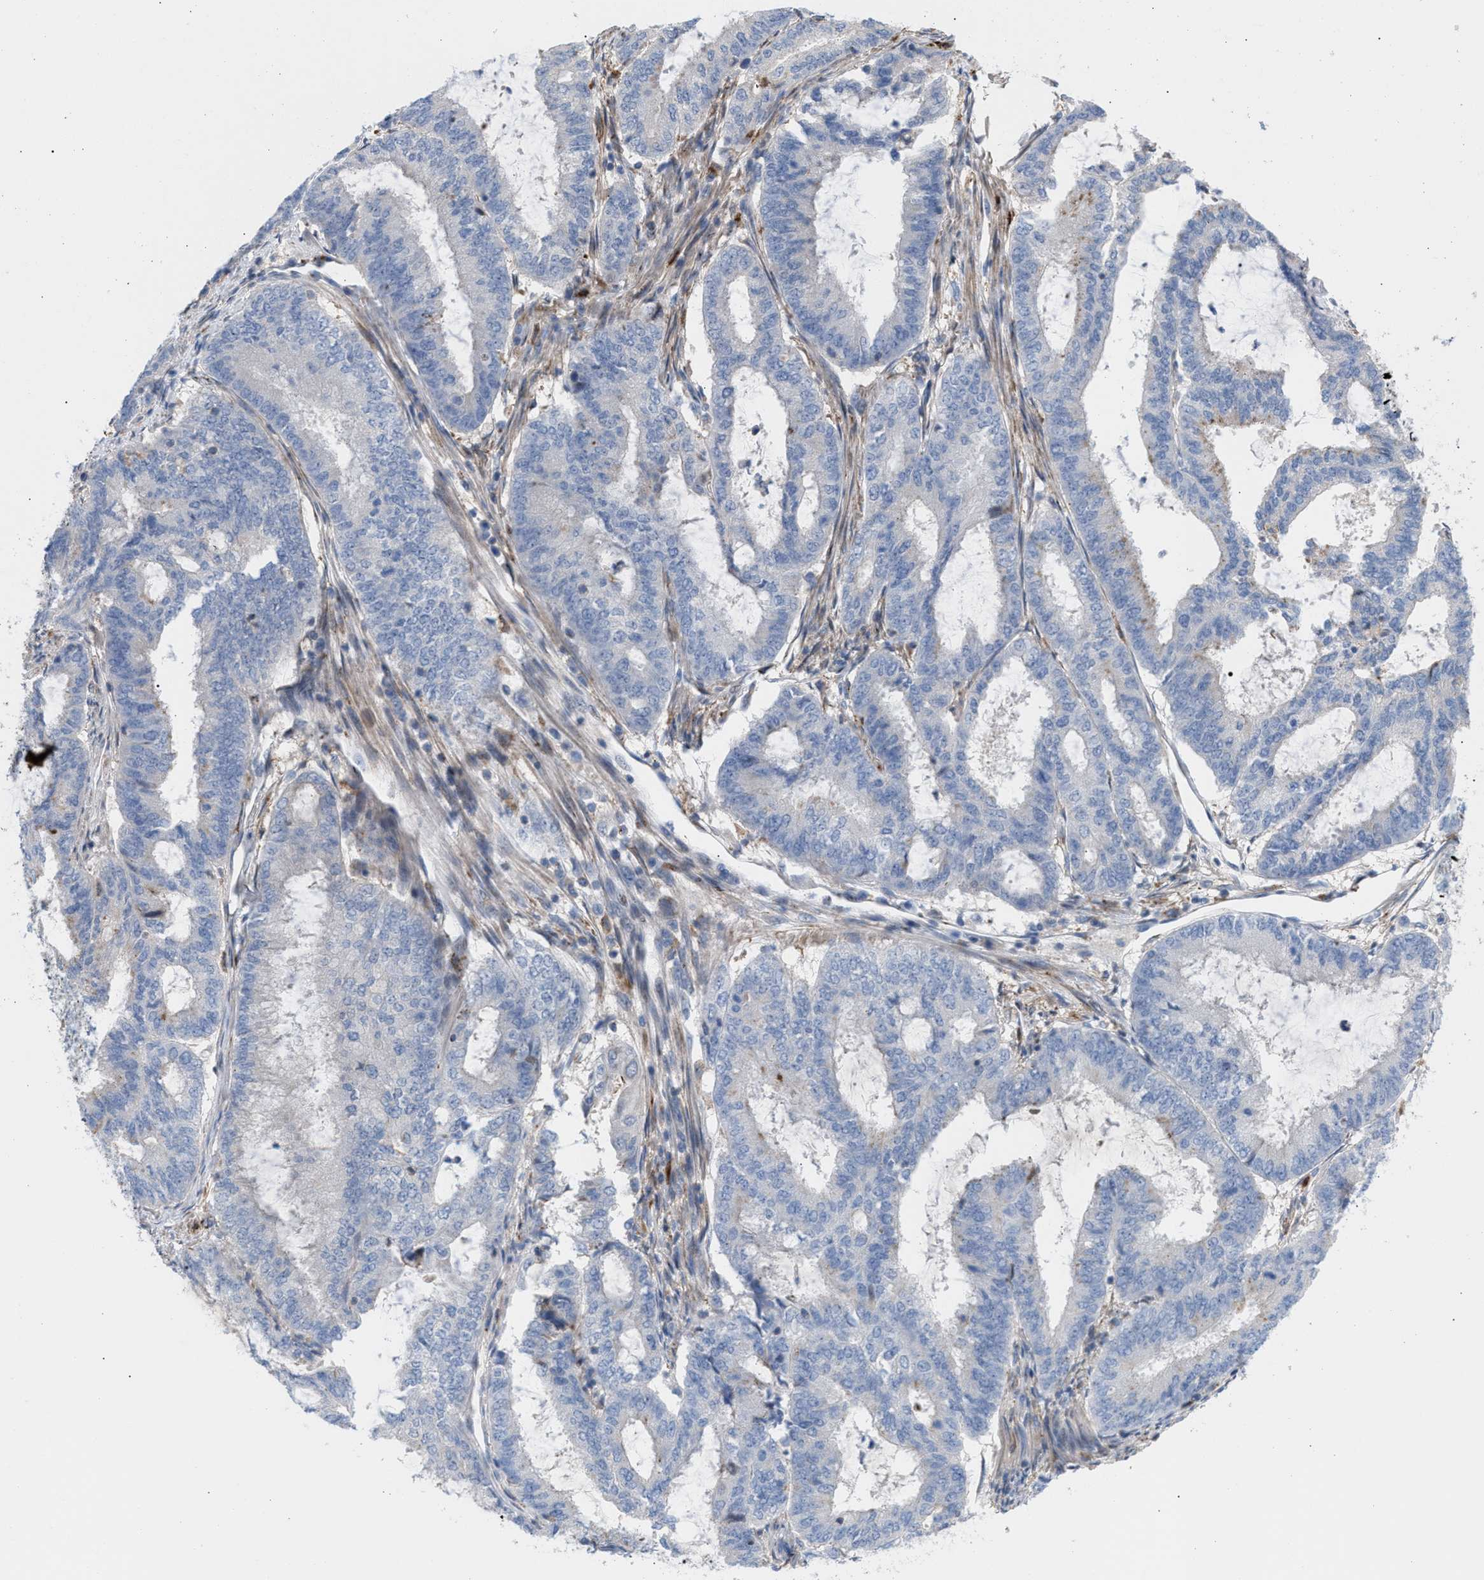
{"staining": {"intensity": "negative", "quantity": "none", "location": "none"}, "tissue": "endometrial cancer", "cell_type": "Tumor cells", "image_type": "cancer", "snomed": [{"axis": "morphology", "description": "Adenocarcinoma, NOS"}, {"axis": "topography", "description": "Endometrium"}], "caption": "Human endometrial adenocarcinoma stained for a protein using immunohistochemistry (IHC) shows no positivity in tumor cells.", "gene": "MBTD1", "patient": {"sex": "female", "age": 51}}